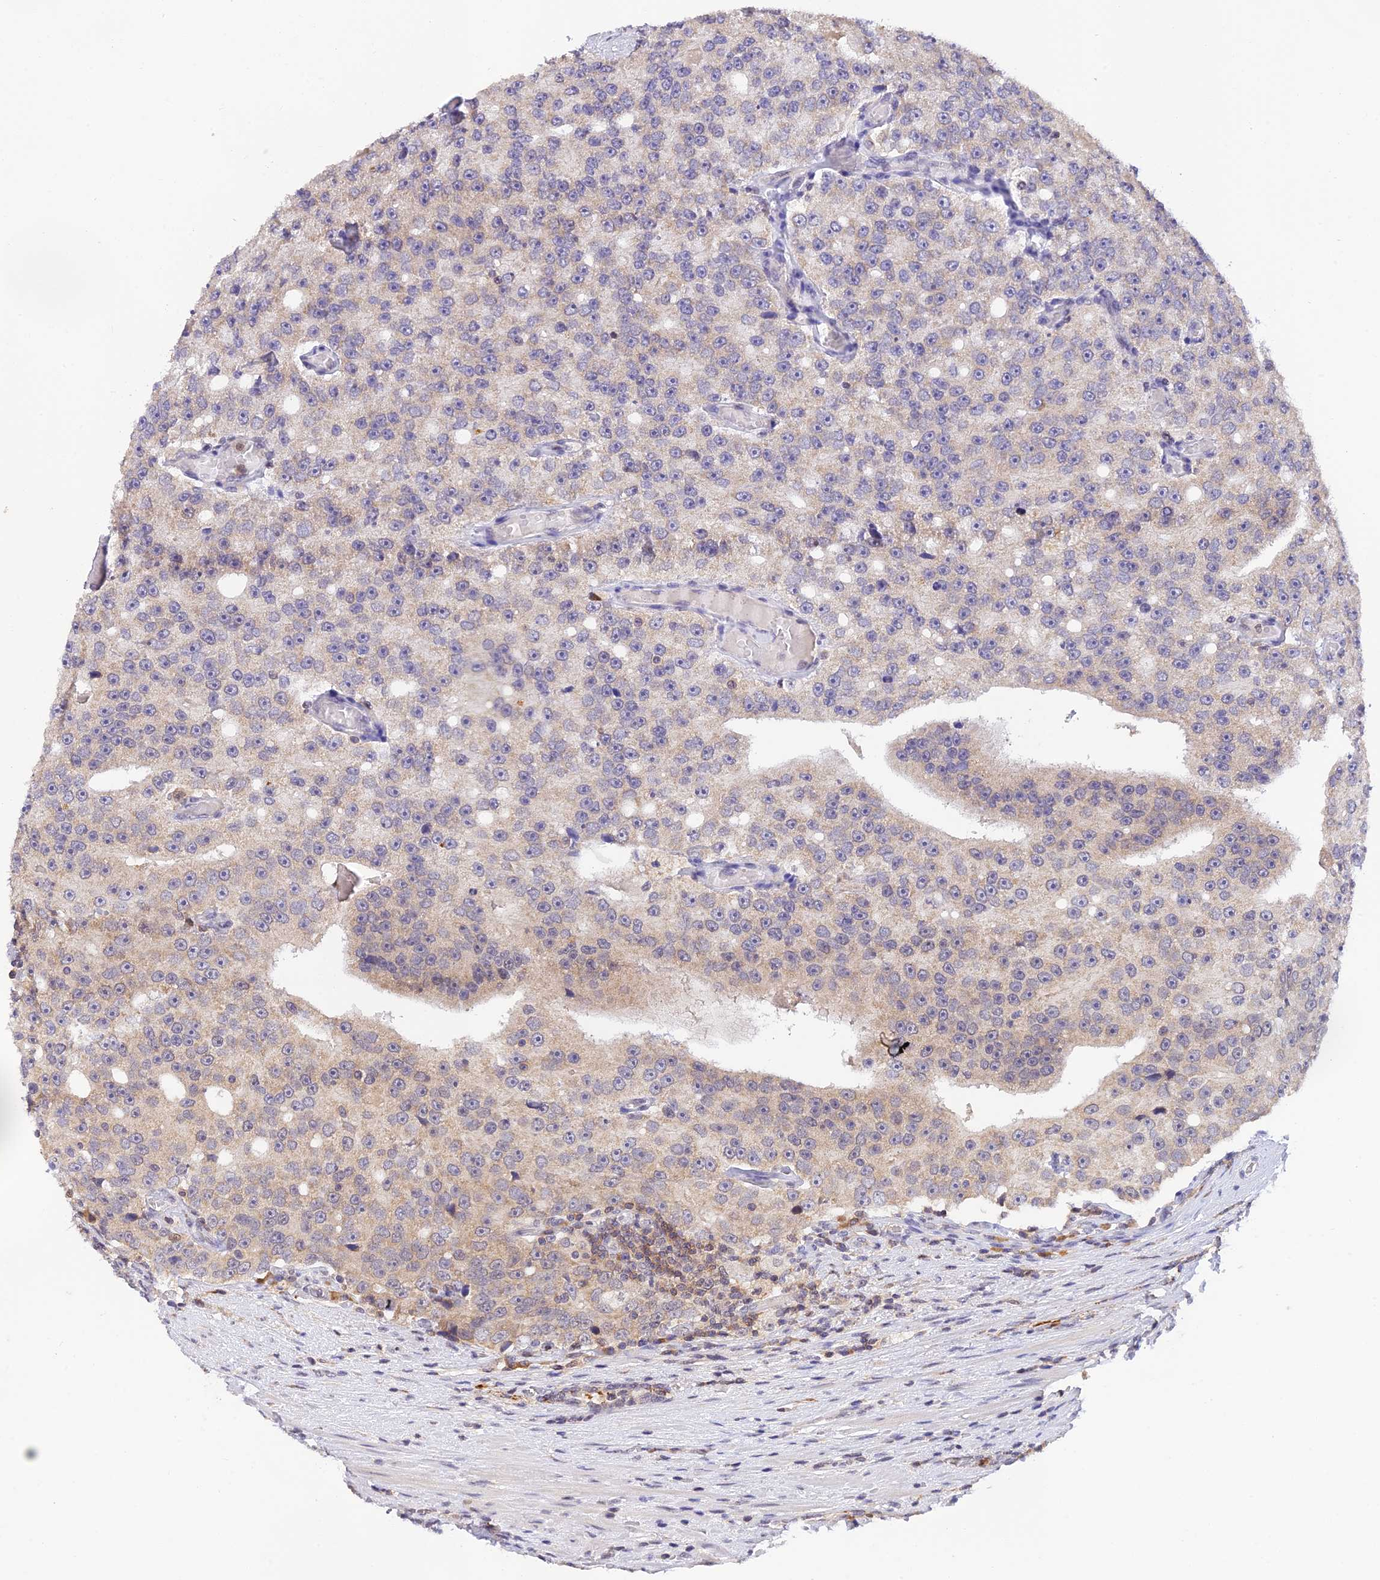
{"staining": {"intensity": "negative", "quantity": "none", "location": "none"}, "tissue": "prostate cancer", "cell_type": "Tumor cells", "image_type": "cancer", "snomed": [{"axis": "morphology", "description": "Adenocarcinoma, High grade"}, {"axis": "topography", "description": "Prostate"}], "caption": "High power microscopy image of an immunohistochemistry (IHC) histopathology image of prostate high-grade adenocarcinoma, revealing no significant staining in tumor cells.", "gene": "PEX16", "patient": {"sex": "male", "age": 70}}